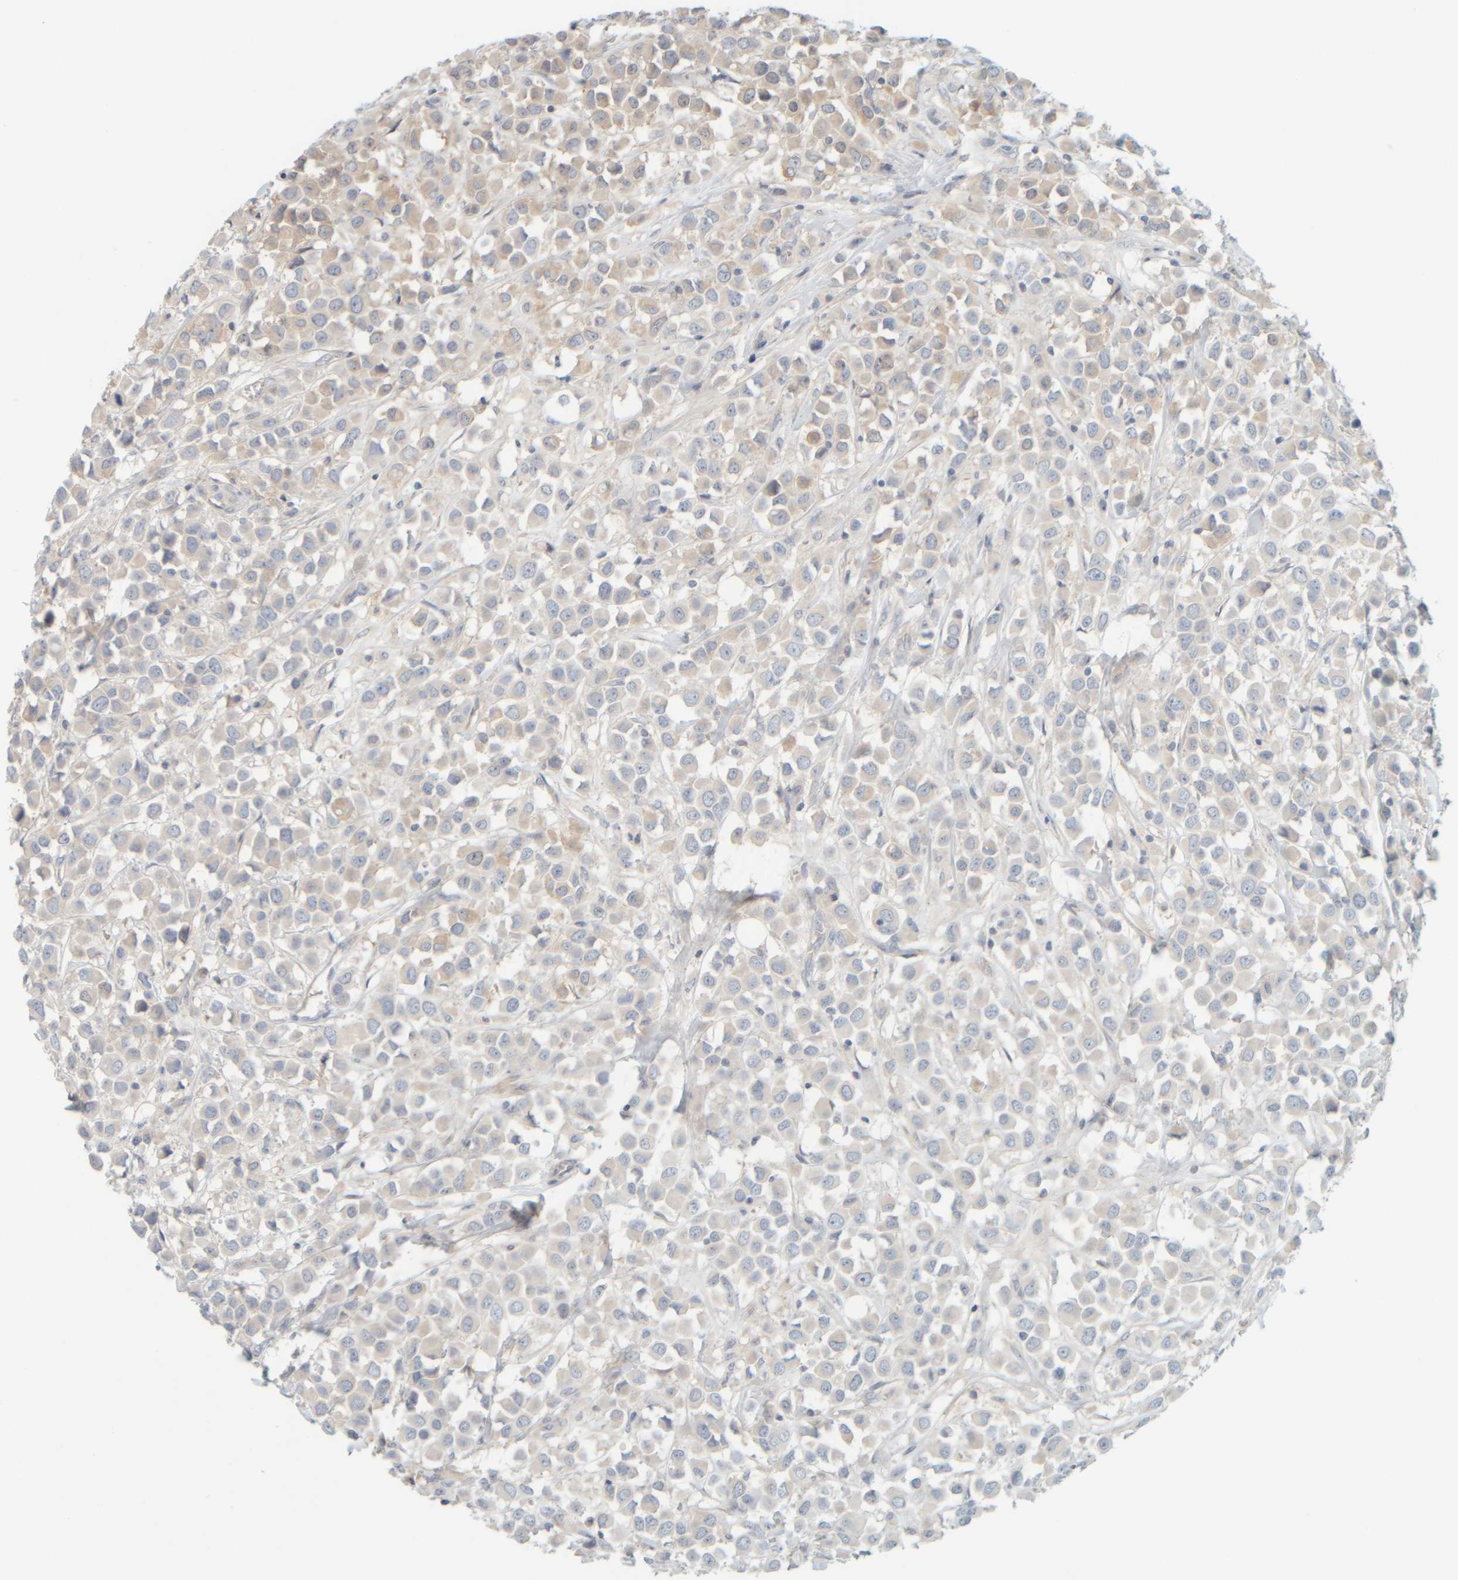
{"staining": {"intensity": "weak", "quantity": "<25%", "location": "cytoplasmic/membranous"}, "tissue": "breast cancer", "cell_type": "Tumor cells", "image_type": "cancer", "snomed": [{"axis": "morphology", "description": "Duct carcinoma"}, {"axis": "topography", "description": "Breast"}], "caption": "IHC image of neoplastic tissue: breast infiltrating ductal carcinoma stained with DAB (3,3'-diaminobenzidine) reveals no significant protein expression in tumor cells.", "gene": "PTGES3L-AARSD1", "patient": {"sex": "female", "age": 61}}